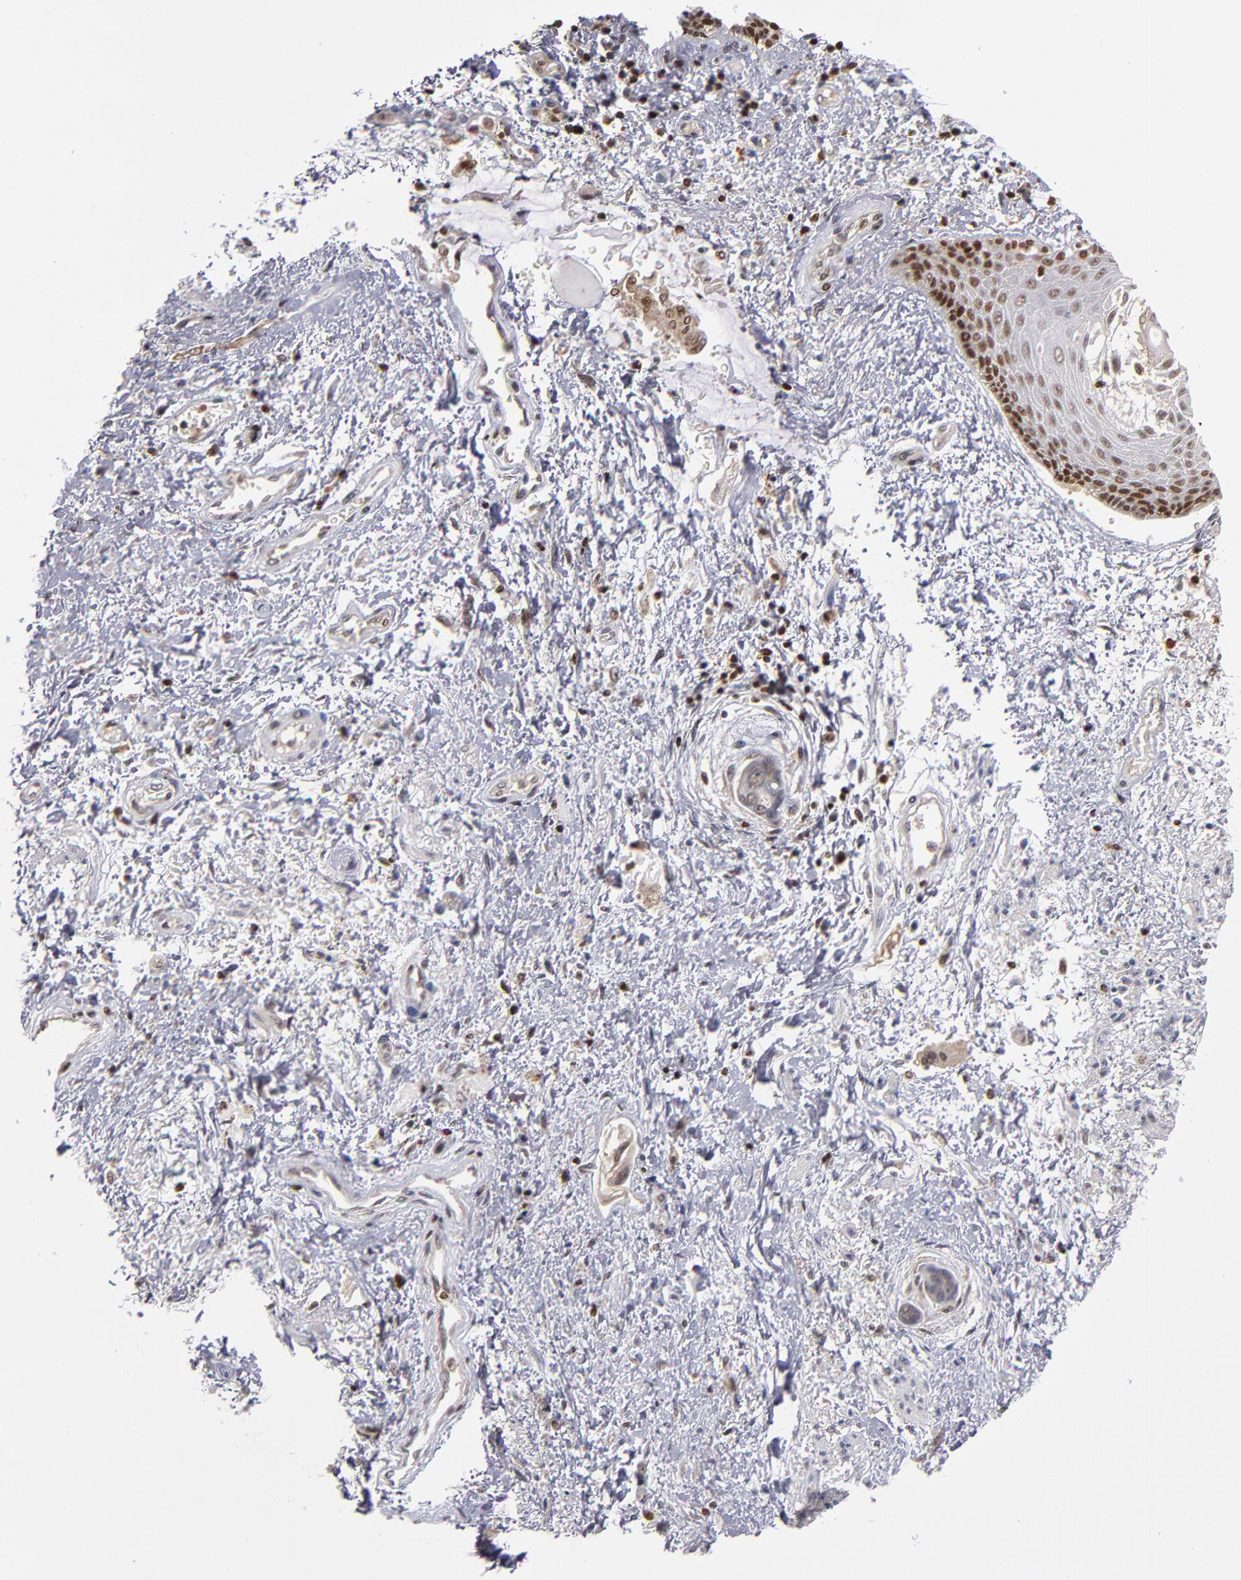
{"staining": {"intensity": "strong", "quantity": "<25%", "location": "nuclear"}, "tissue": "skin", "cell_type": "Epidermal cells", "image_type": "normal", "snomed": [{"axis": "morphology", "description": "Normal tissue, NOS"}, {"axis": "topography", "description": "Anal"}], "caption": "Normal skin reveals strong nuclear staining in approximately <25% of epidermal cells, visualized by immunohistochemistry. The staining was performed using DAB, with brown indicating positive protein expression. Nuclei are stained blue with hematoxylin.", "gene": "KDM6A", "patient": {"sex": "female", "age": 46}}